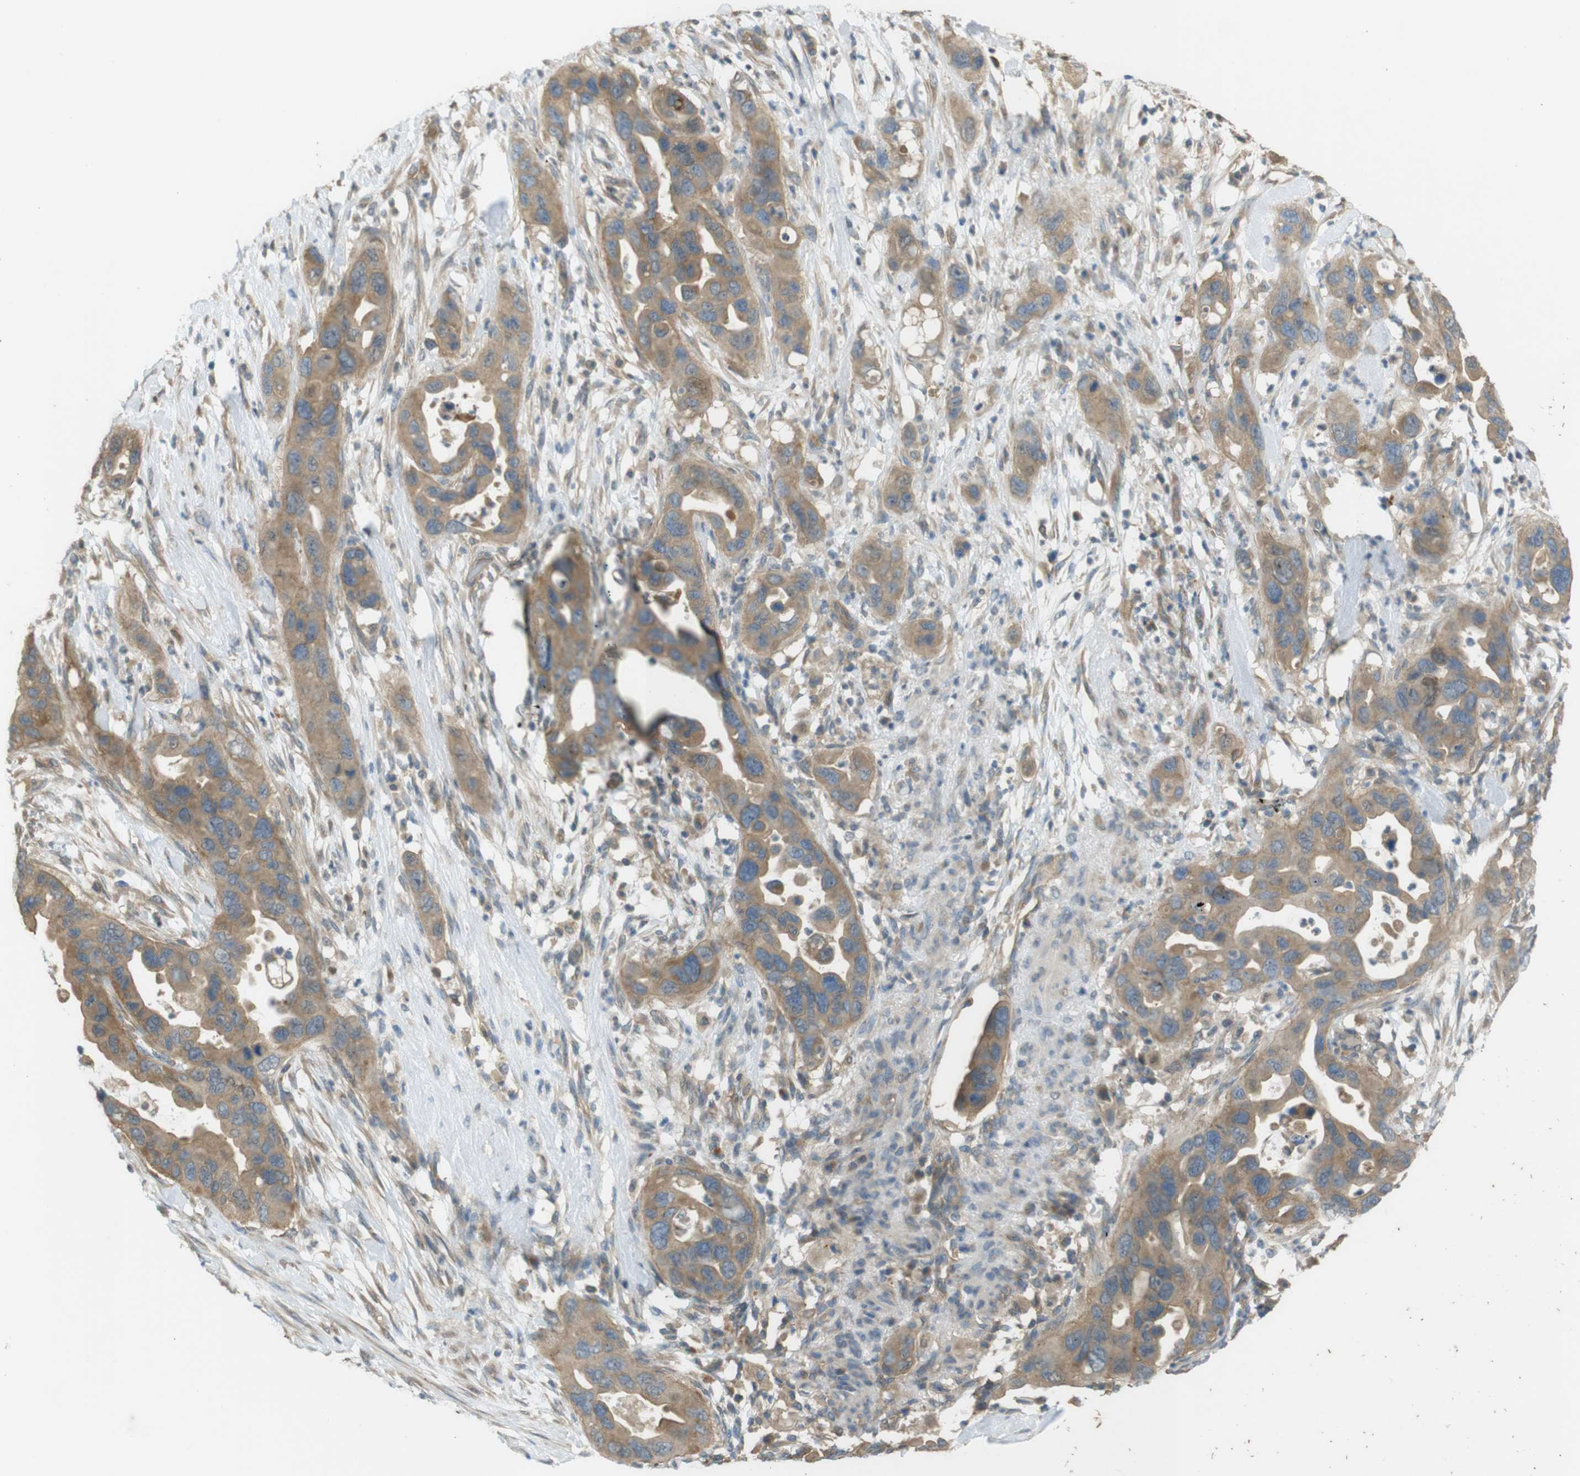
{"staining": {"intensity": "moderate", "quantity": ">75%", "location": "cytoplasmic/membranous"}, "tissue": "pancreatic cancer", "cell_type": "Tumor cells", "image_type": "cancer", "snomed": [{"axis": "morphology", "description": "Adenocarcinoma, NOS"}, {"axis": "topography", "description": "Pancreas"}], "caption": "A high-resolution photomicrograph shows immunohistochemistry staining of adenocarcinoma (pancreatic), which displays moderate cytoplasmic/membranous positivity in approximately >75% of tumor cells.", "gene": "ZDHHC20", "patient": {"sex": "female", "age": 71}}